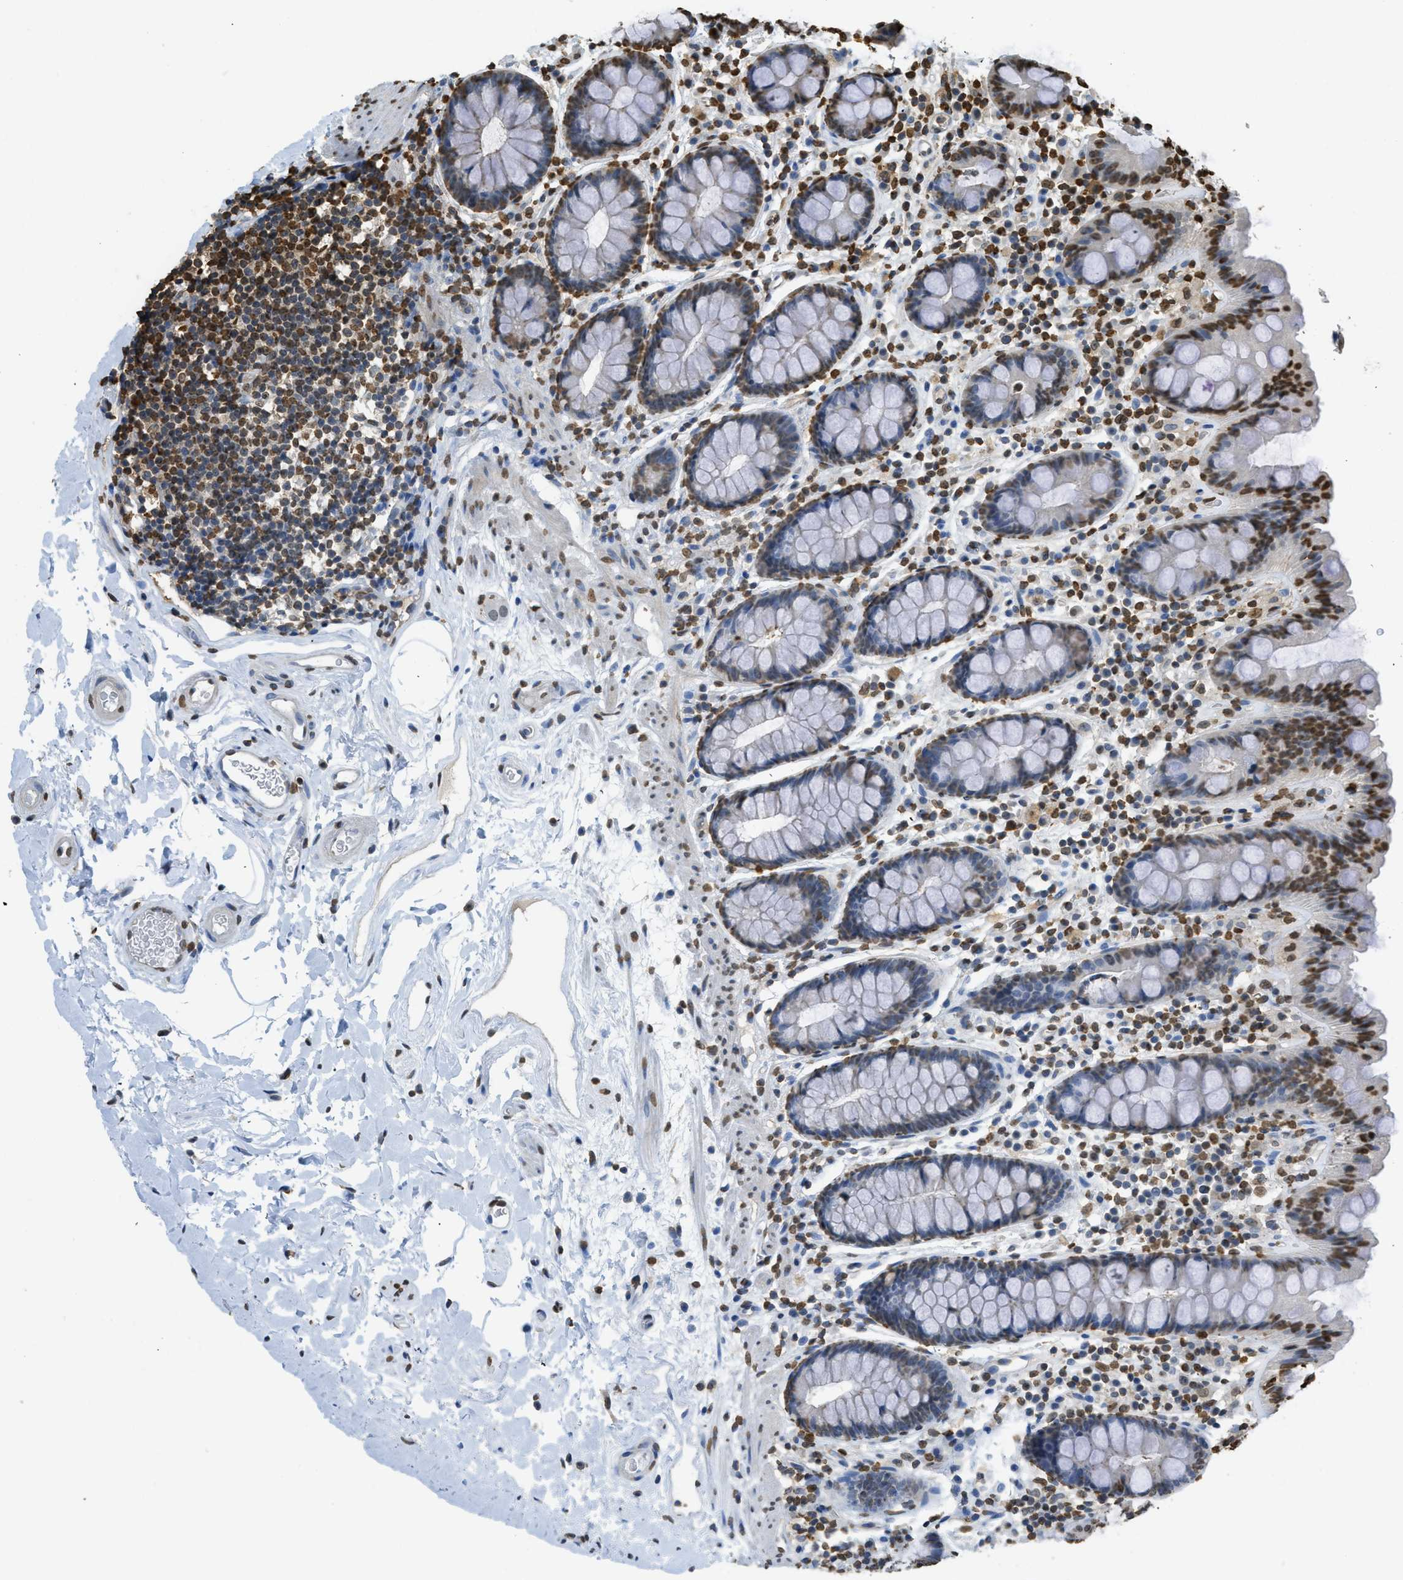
{"staining": {"intensity": "strong", "quantity": ">75%", "location": "nuclear"}, "tissue": "colon", "cell_type": "Endothelial cells", "image_type": "normal", "snomed": [{"axis": "morphology", "description": "Normal tissue, NOS"}, {"axis": "topography", "description": "Colon"}], "caption": "A brown stain highlights strong nuclear positivity of a protein in endothelial cells of unremarkable human colon.", "gene": "NR5A2", "patient": {"sex": "female", "age": 80}}